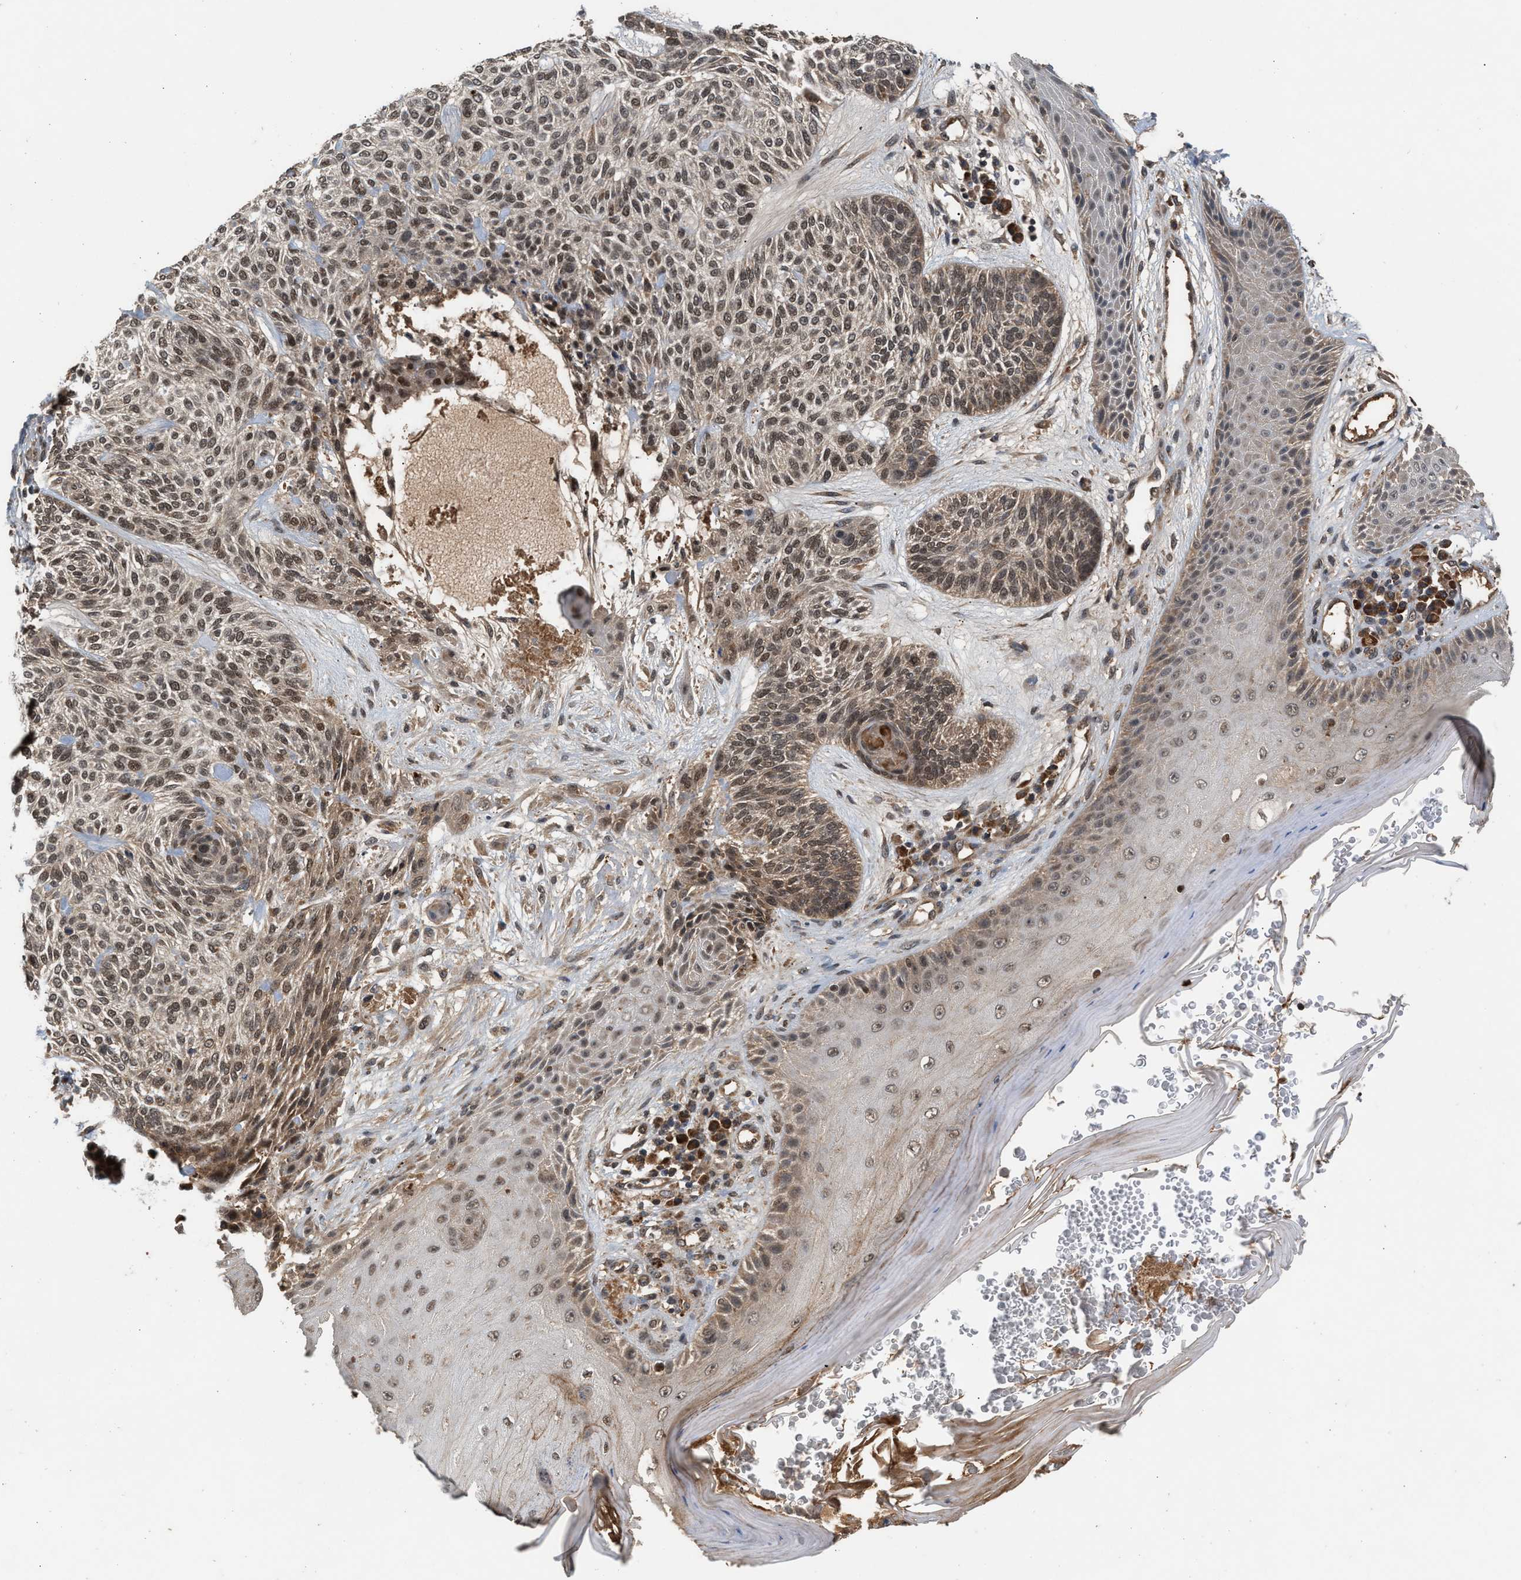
{"staining": {"intensity": "moderate", "quantity": ">75%", "location": "nuclear"}, "tissue": "skin cancer", "cell_type": "Tumor cells", "image_type": "cancer", "snomed": [{"axis": "morphology", "description": "Basal cell carcinoma"}, {"axis": "topography", "description": "Skin"}], "caption": "DAB (3,3'-diaminobenzidine) immunohistochemical staining of basal cell carcinoma (skin) demonstrates moderate nuclear protein staining in about >75% of tumor cells.", "gene": "RUSC2", "patient": {"sex": "male", "age": 55}}